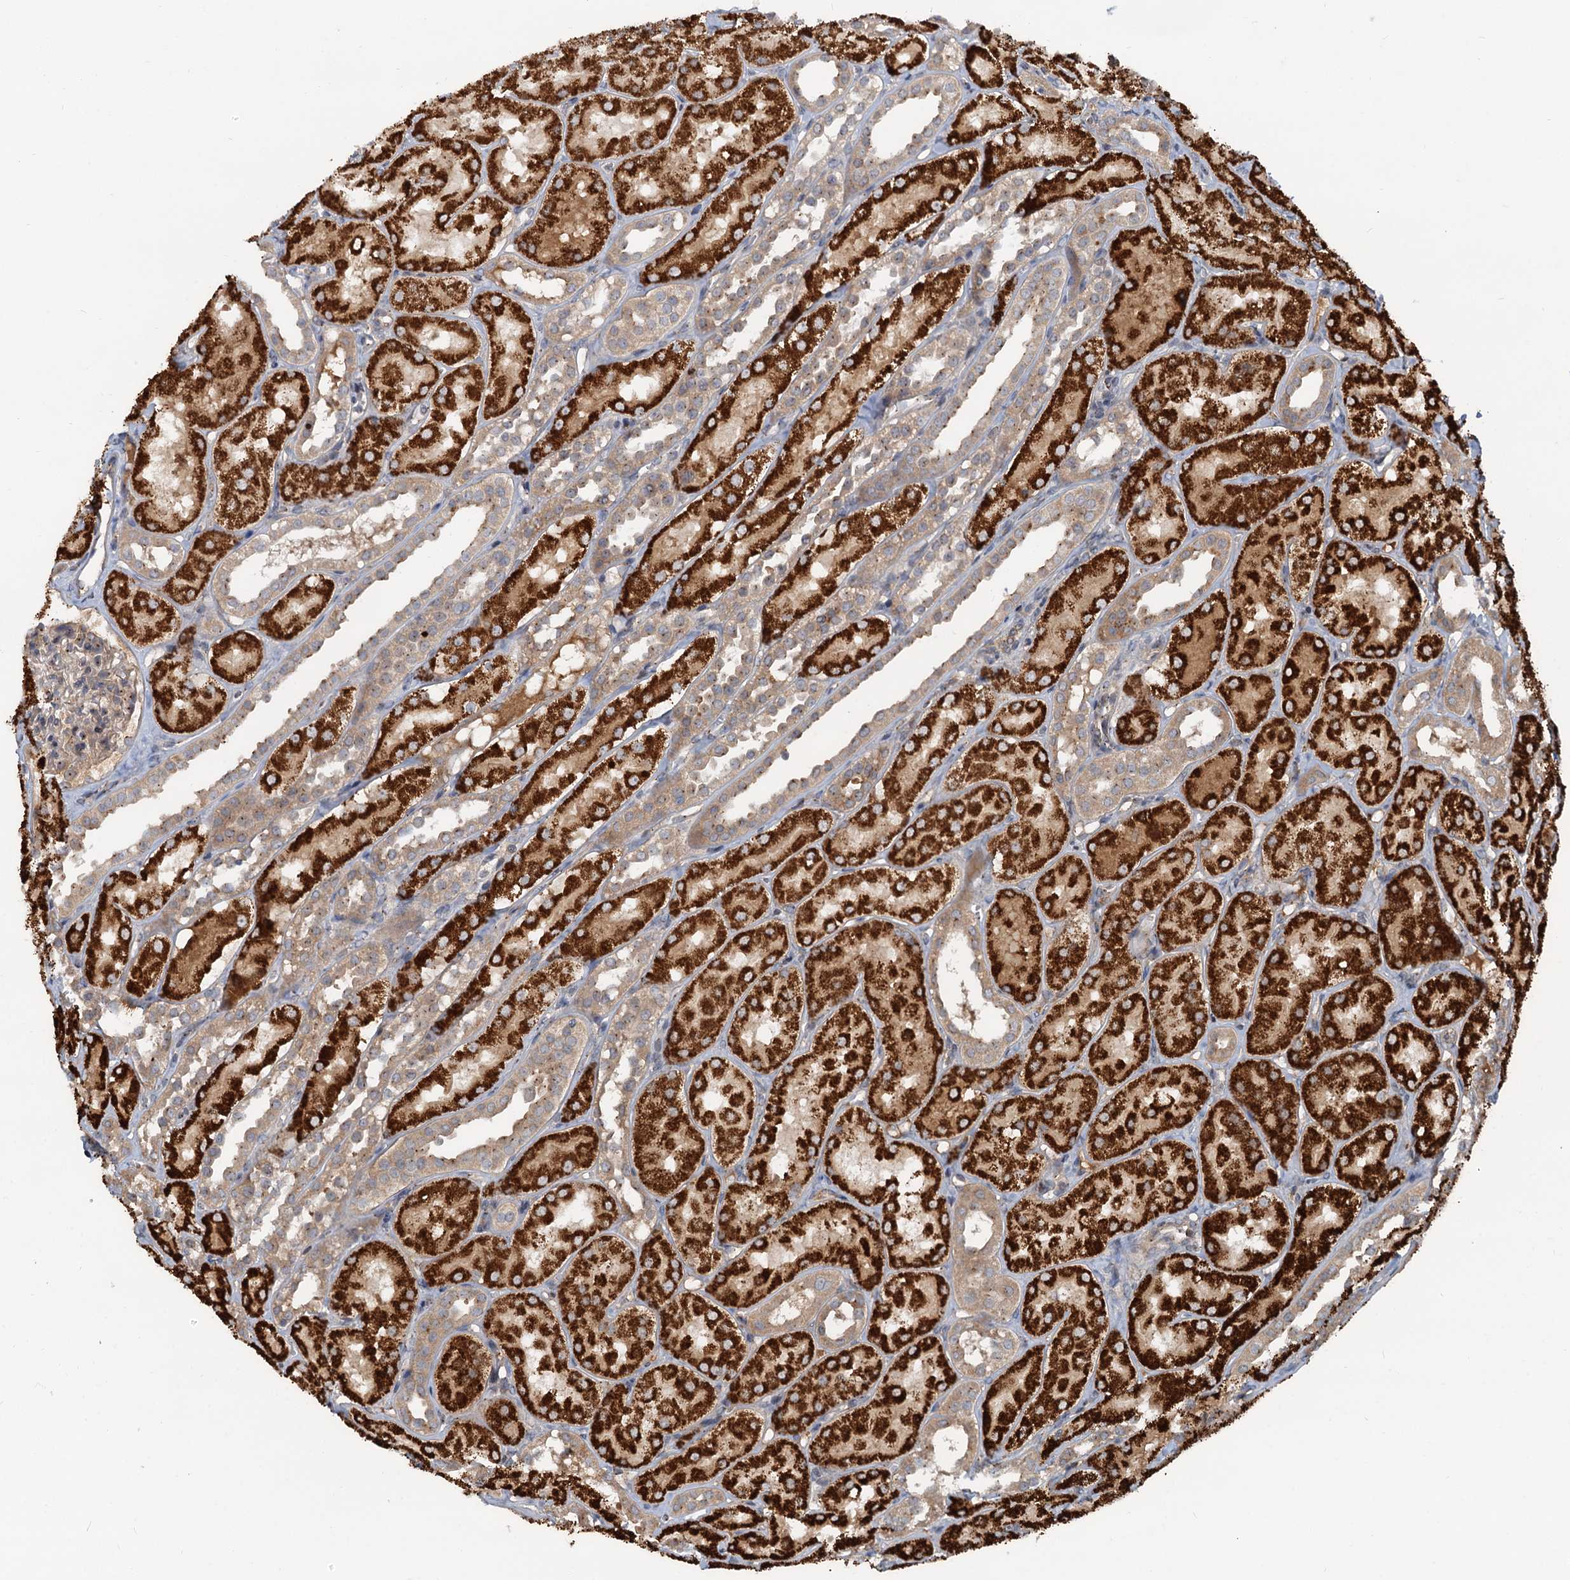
{"staining": {"intensity": "weak", "quantity": "25%-75%", "location": "cytoplasmic/membranous"}, "tissue": "kidney", "cell_type": "Cells in glomeruli", "image_type": "normal", "snomed": [{"axis": "morphology", "description": "Normal tissue, NOS"}, {"axis": "topography", "description": "Kidney"}, {"axis": "topography", "description": "Urinary bladder"}], "caption": "A histopathology image of human kidney stained for a protein reveals weak cytoplasmic/membranous brown staining in cells in glomeruli. (Stains: DAB in brown, nuclei in blue, Microscopy: brightfield microscopy at high magnification).", "gene": "CEP68", "patient": {"sex": "male", "age": 16}}